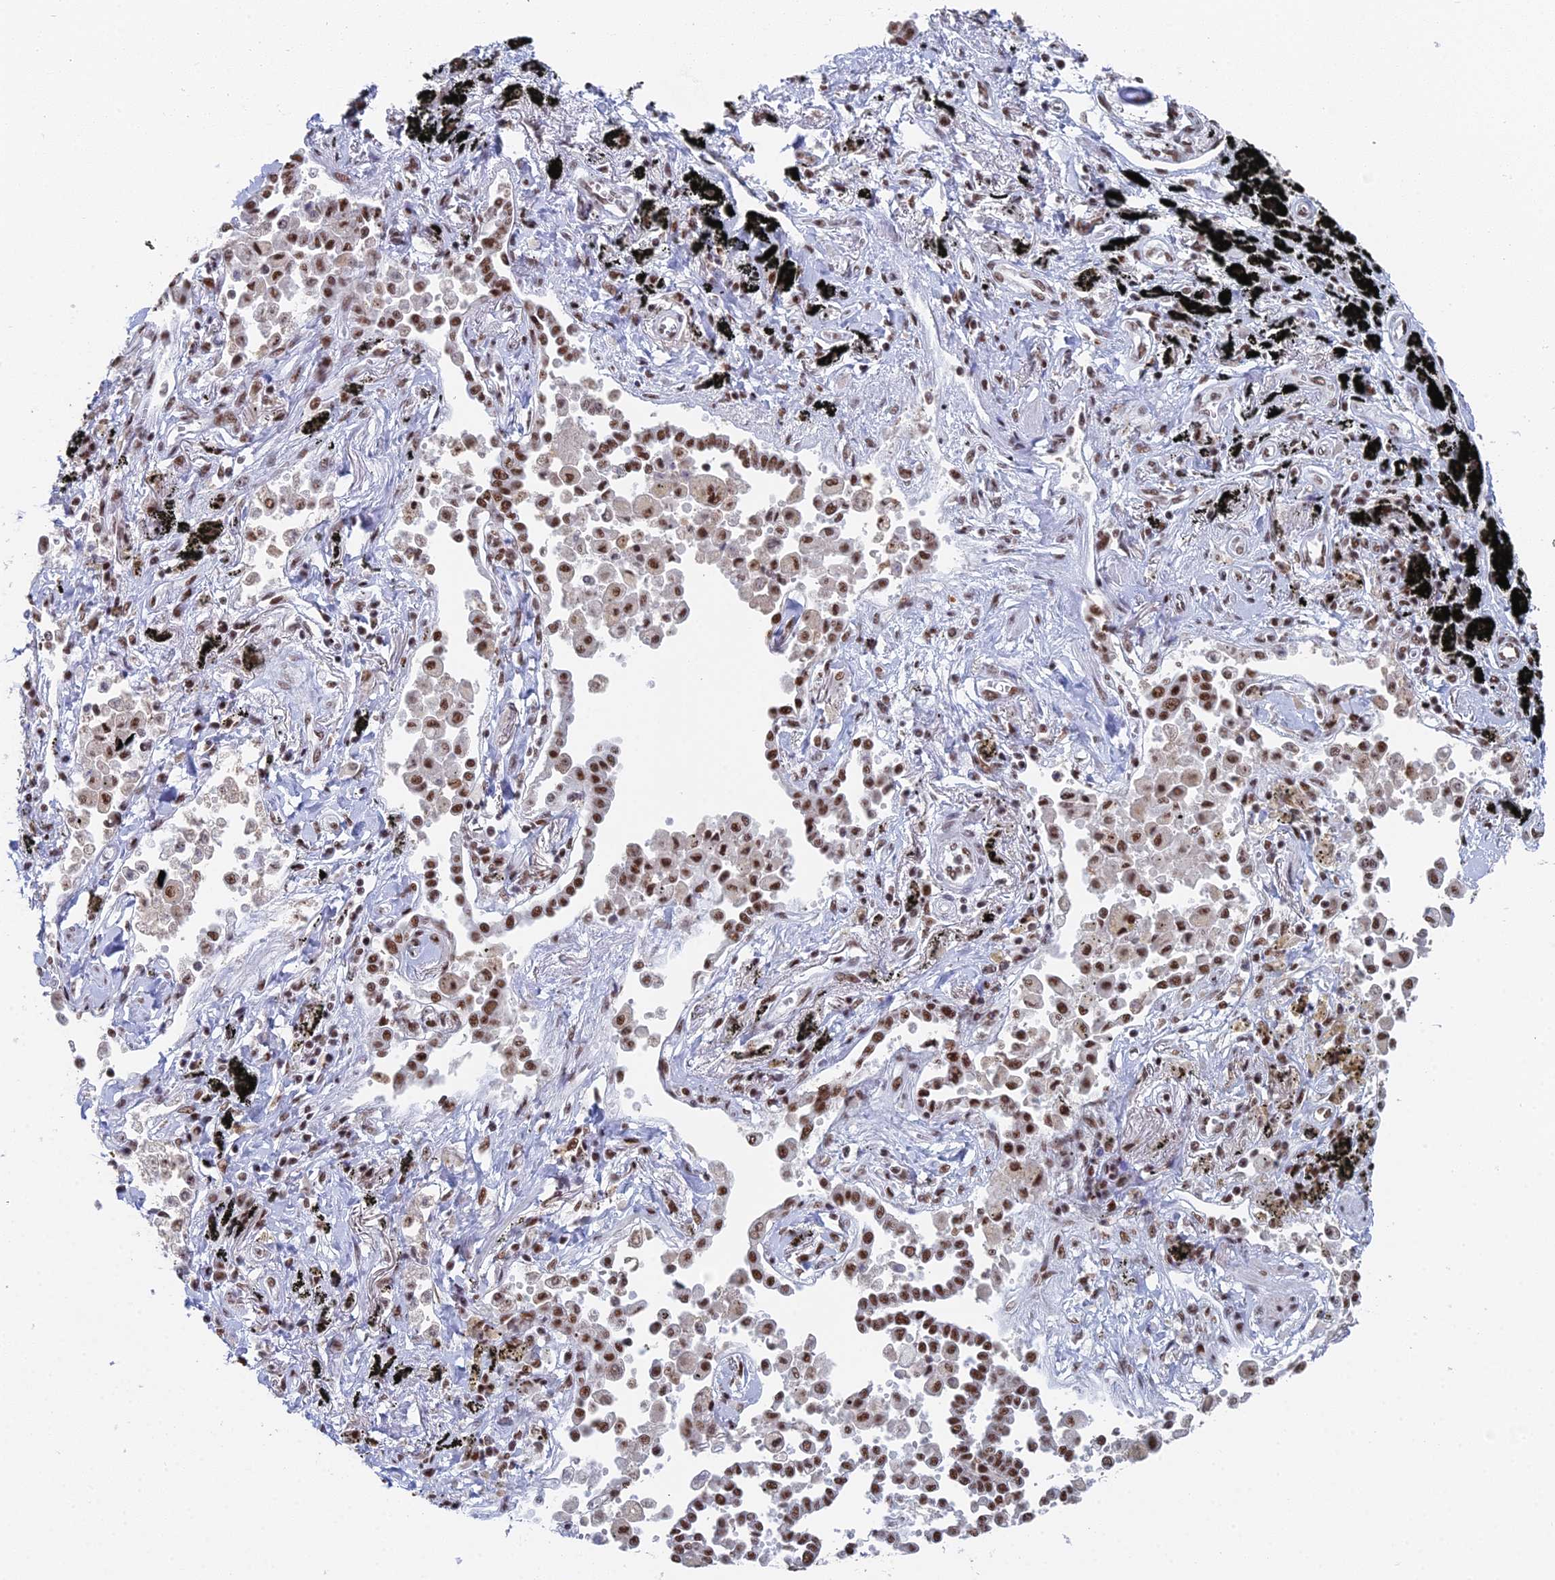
{"staining": {"intensity": "moderate", "quantity": ">75%", "location": "nuclear"}, "tissue": "lung cancer", "cell_type": "Tumor cells", "image_type": "cancer", "snomed": [{"axis": "morphology", "description": "Adenocarcinoma, NOS"}, {"axis": "topography", "description": "Lung"}], "caption": "An image of lung adenocarcinoma stained for a protein displays moderate nuclear brown staining in tumor cells.", "gene": "SF3B3", "patient": {"sex": "male", "age": 67}}